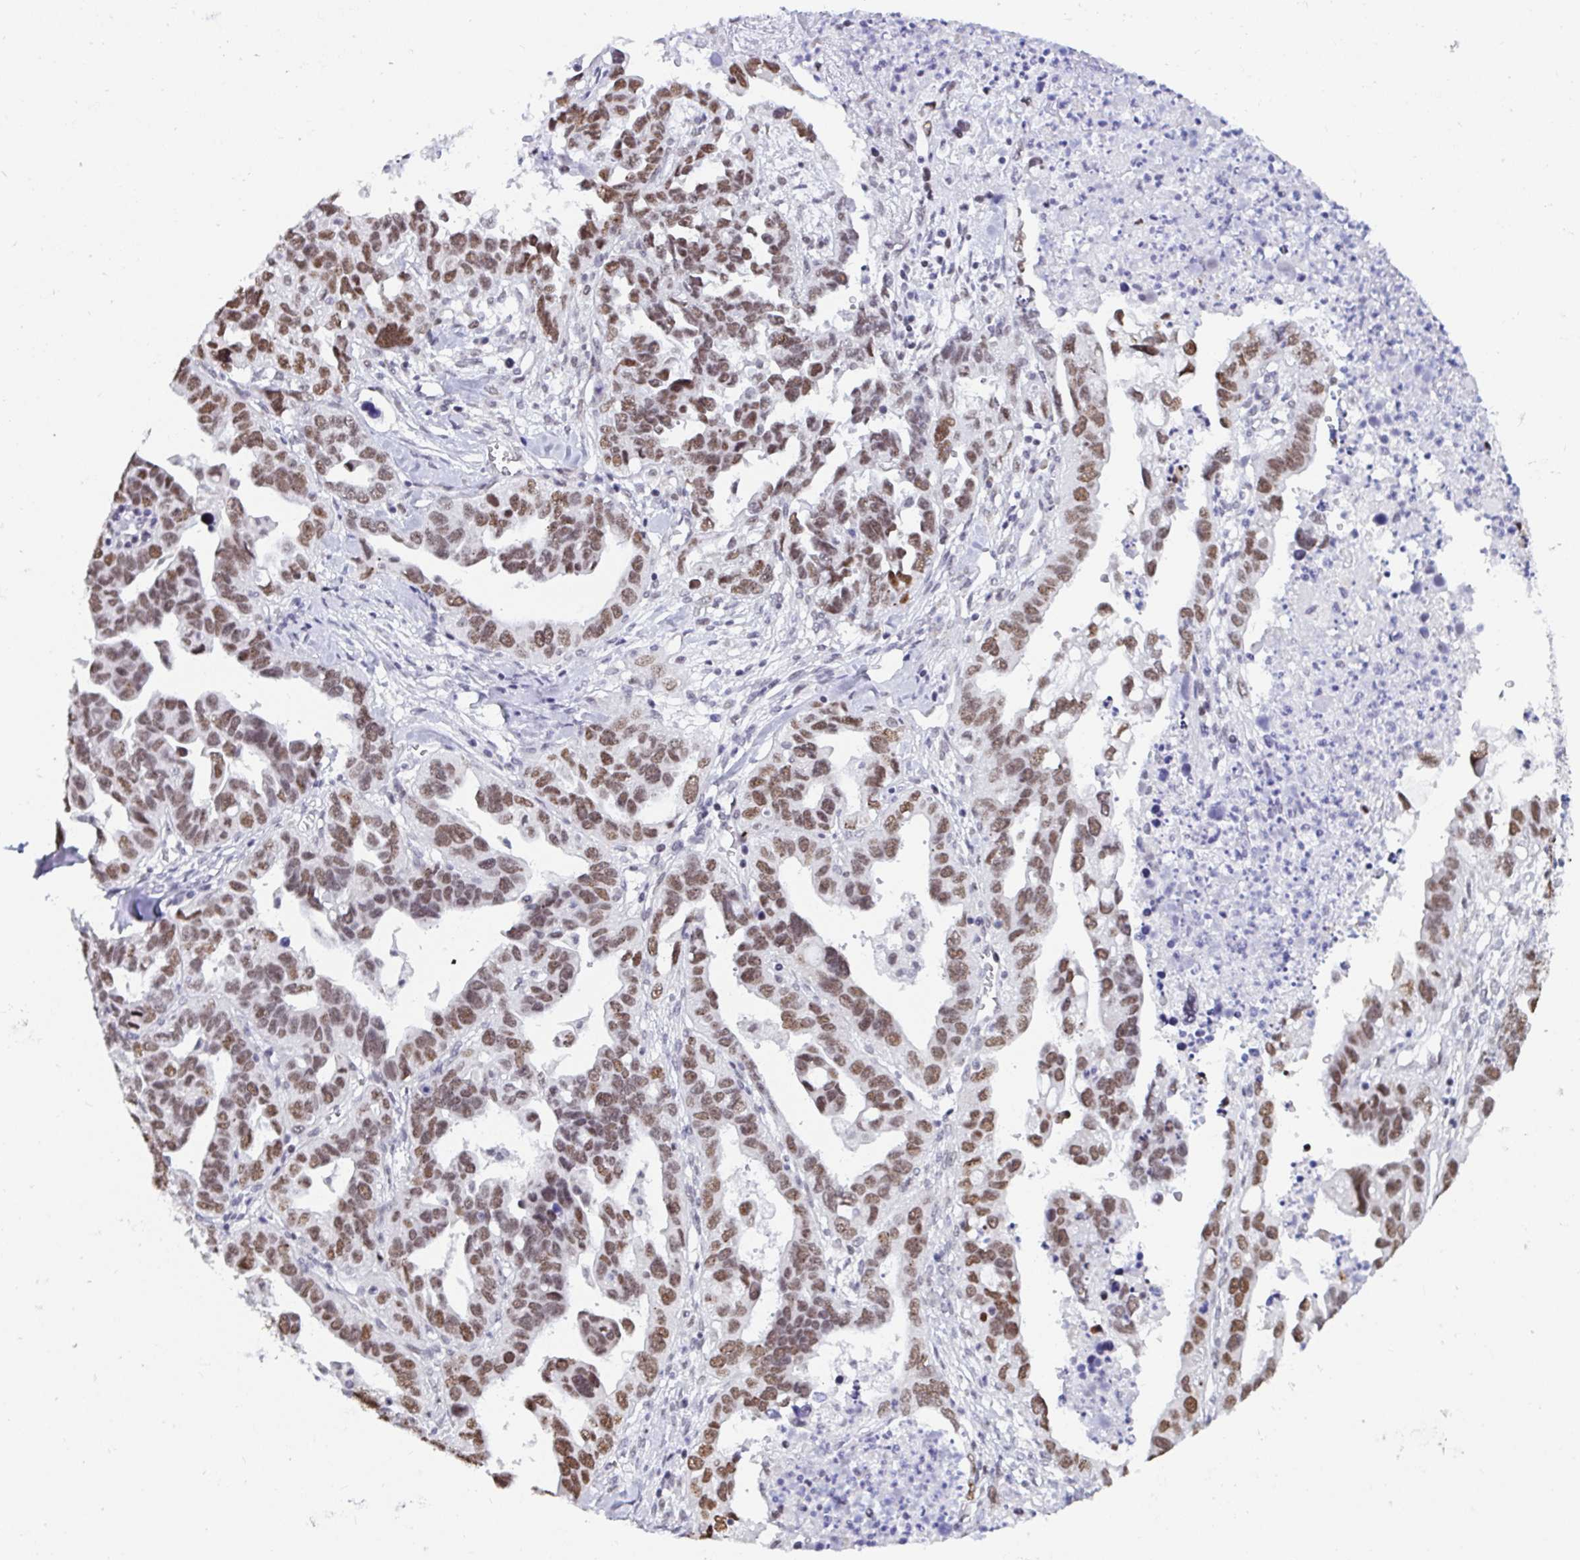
{"staining": {"intensity": "moderate", "quantity": ">75%", "location": "nuclear"}, "tissue": "ovarian cancer", "cell_type": "Tumor cells", "image_type": "cancer", "snomed": [{"axis": "morphology", "description": "Cystadenocarcinoma, serous, NOS"}, {"axis": "topography", "description": "Ovary"}], "caption": "This photomicrograph displays immunohistochemistry staining of ovarian cancer (serous cystadenocarcinoma), with medium moderate nuclear expression in about >75% of tumor cells.", "gene": "WDR72", "patient": {"sex": "female", "age": 69}}